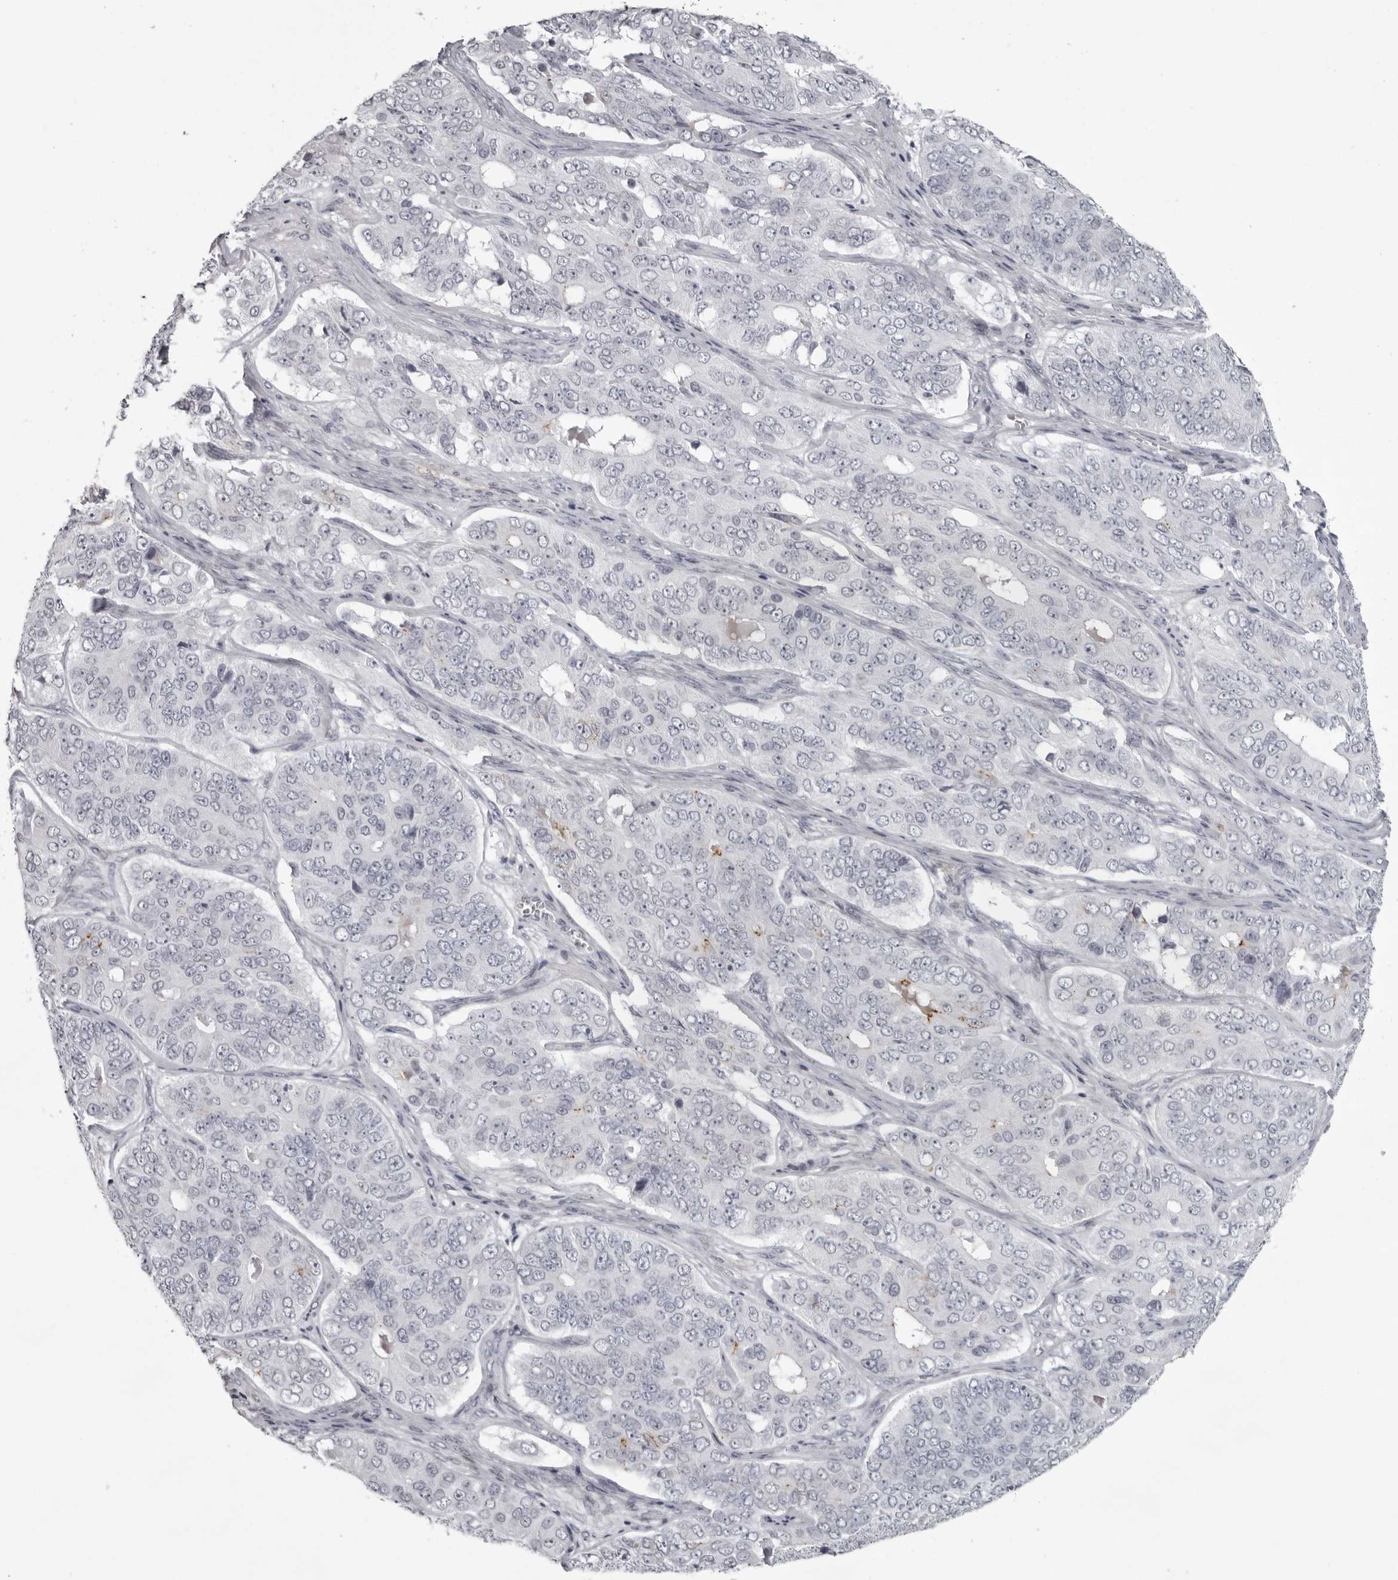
{"staining": {"intensity": "negative", "quantity": "none", "location": "none"}, "tissue": "ovarian cancer", "cell_type": "Tumor cells", "image_type": "cancer", "snomed": [{"axis": "morphology", "description": "Carcinoma, endometroid"}, {"axis": "topography", "description": "Ovary"}], "caption": "IHC micrograph of neoplastic tissue: human endometroid carcinoma (ovarian) stained with DAB (3,3'-diaminobenzidine) shows no significant protein expression in tumor cells.", "gene": "NUDT18", "patient": {"sex": "female", "age": 51}}